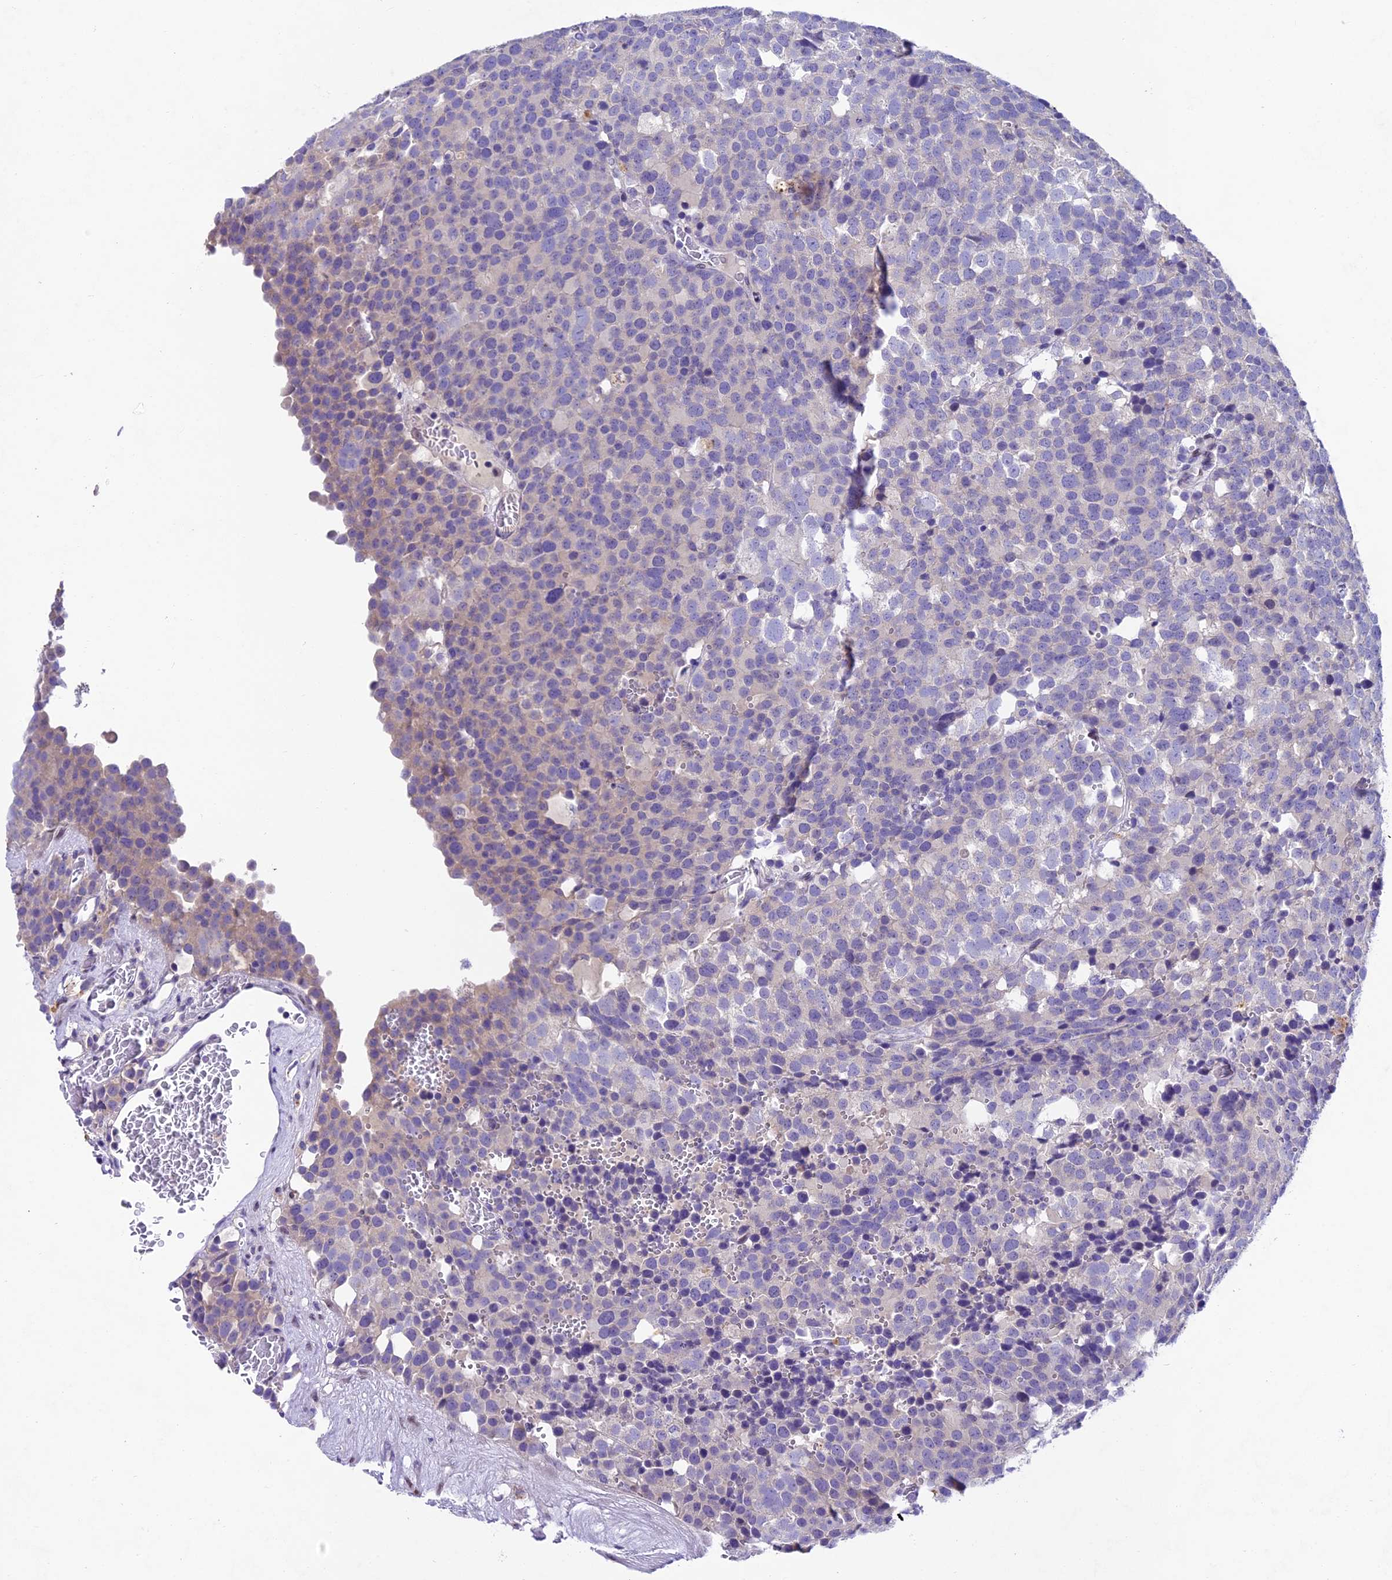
{"staining": {"intensity": "negative", "quantity": "none", "location": "none"}, "tissue": "testis cancer", "cell_type": "Tumor cells", "image_type": "cancer", "snomed": [{"axis": "morphology", "description": "Seminoma, NOS"}, {"axis": "topography", "description": "Testis"}], "caption": "IHC of testis seminoma shows no staining in tumor cells.", "gene": "IFT140", "patient": {"sex": "male", "age": 71}}